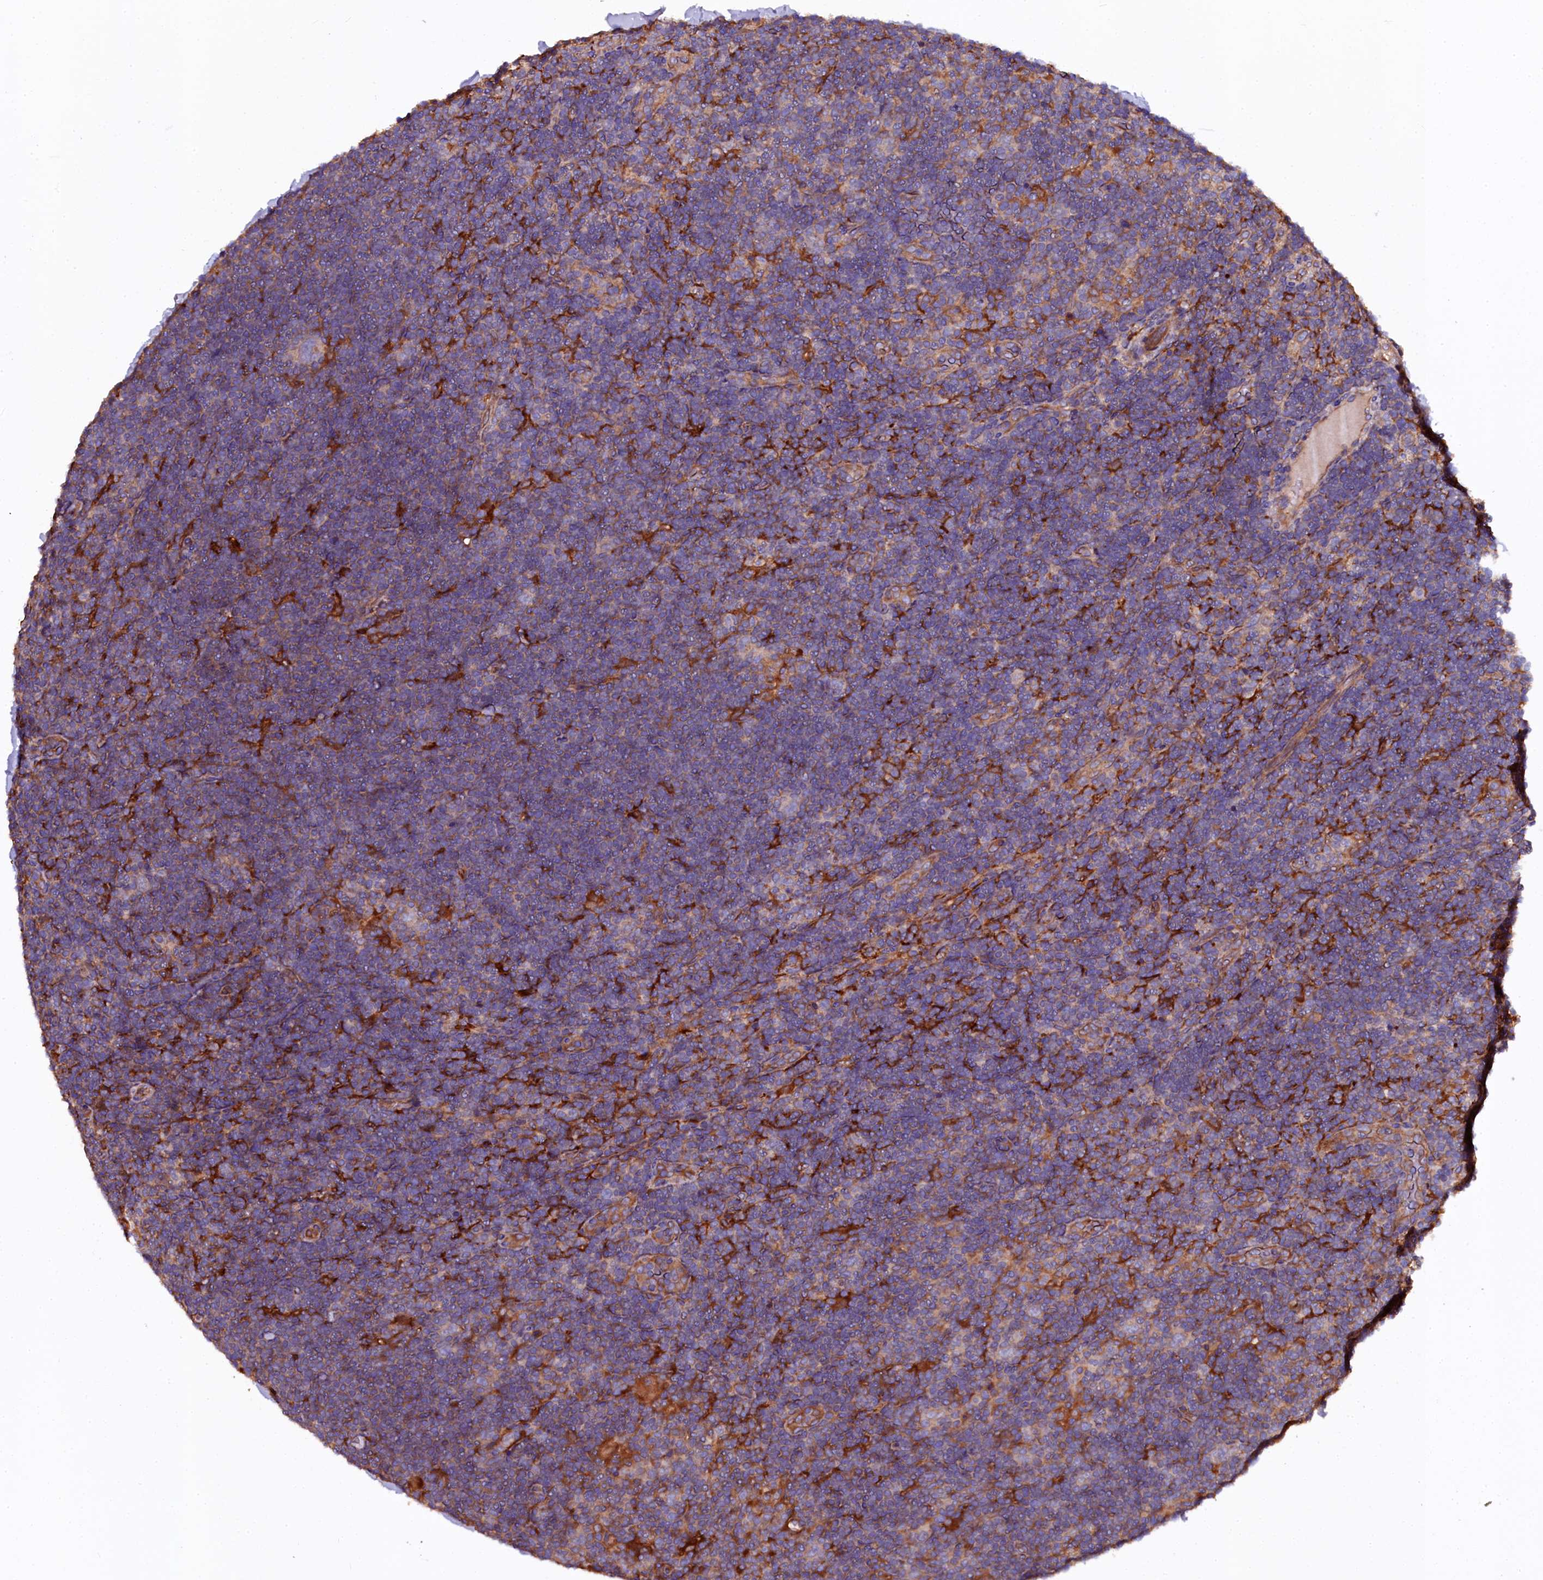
{"staining": {"intensity": "negative", "quantity": "none", "location": "none"}, "tissue": "lymphoma", "cell_type": "Tumor cells", "image_type": "cancer", "snomed": [{"axis": "morphology", "description": "Hodgkin's disease, NOS"}, {"axis": "topography", "description": "Lymph node"}], "caption": "The histopathology image reveals no staining of tumor cells in Hodgkin's disease.", "gene": "APPL2", "patient": {"sex": "female", "age": 57}}